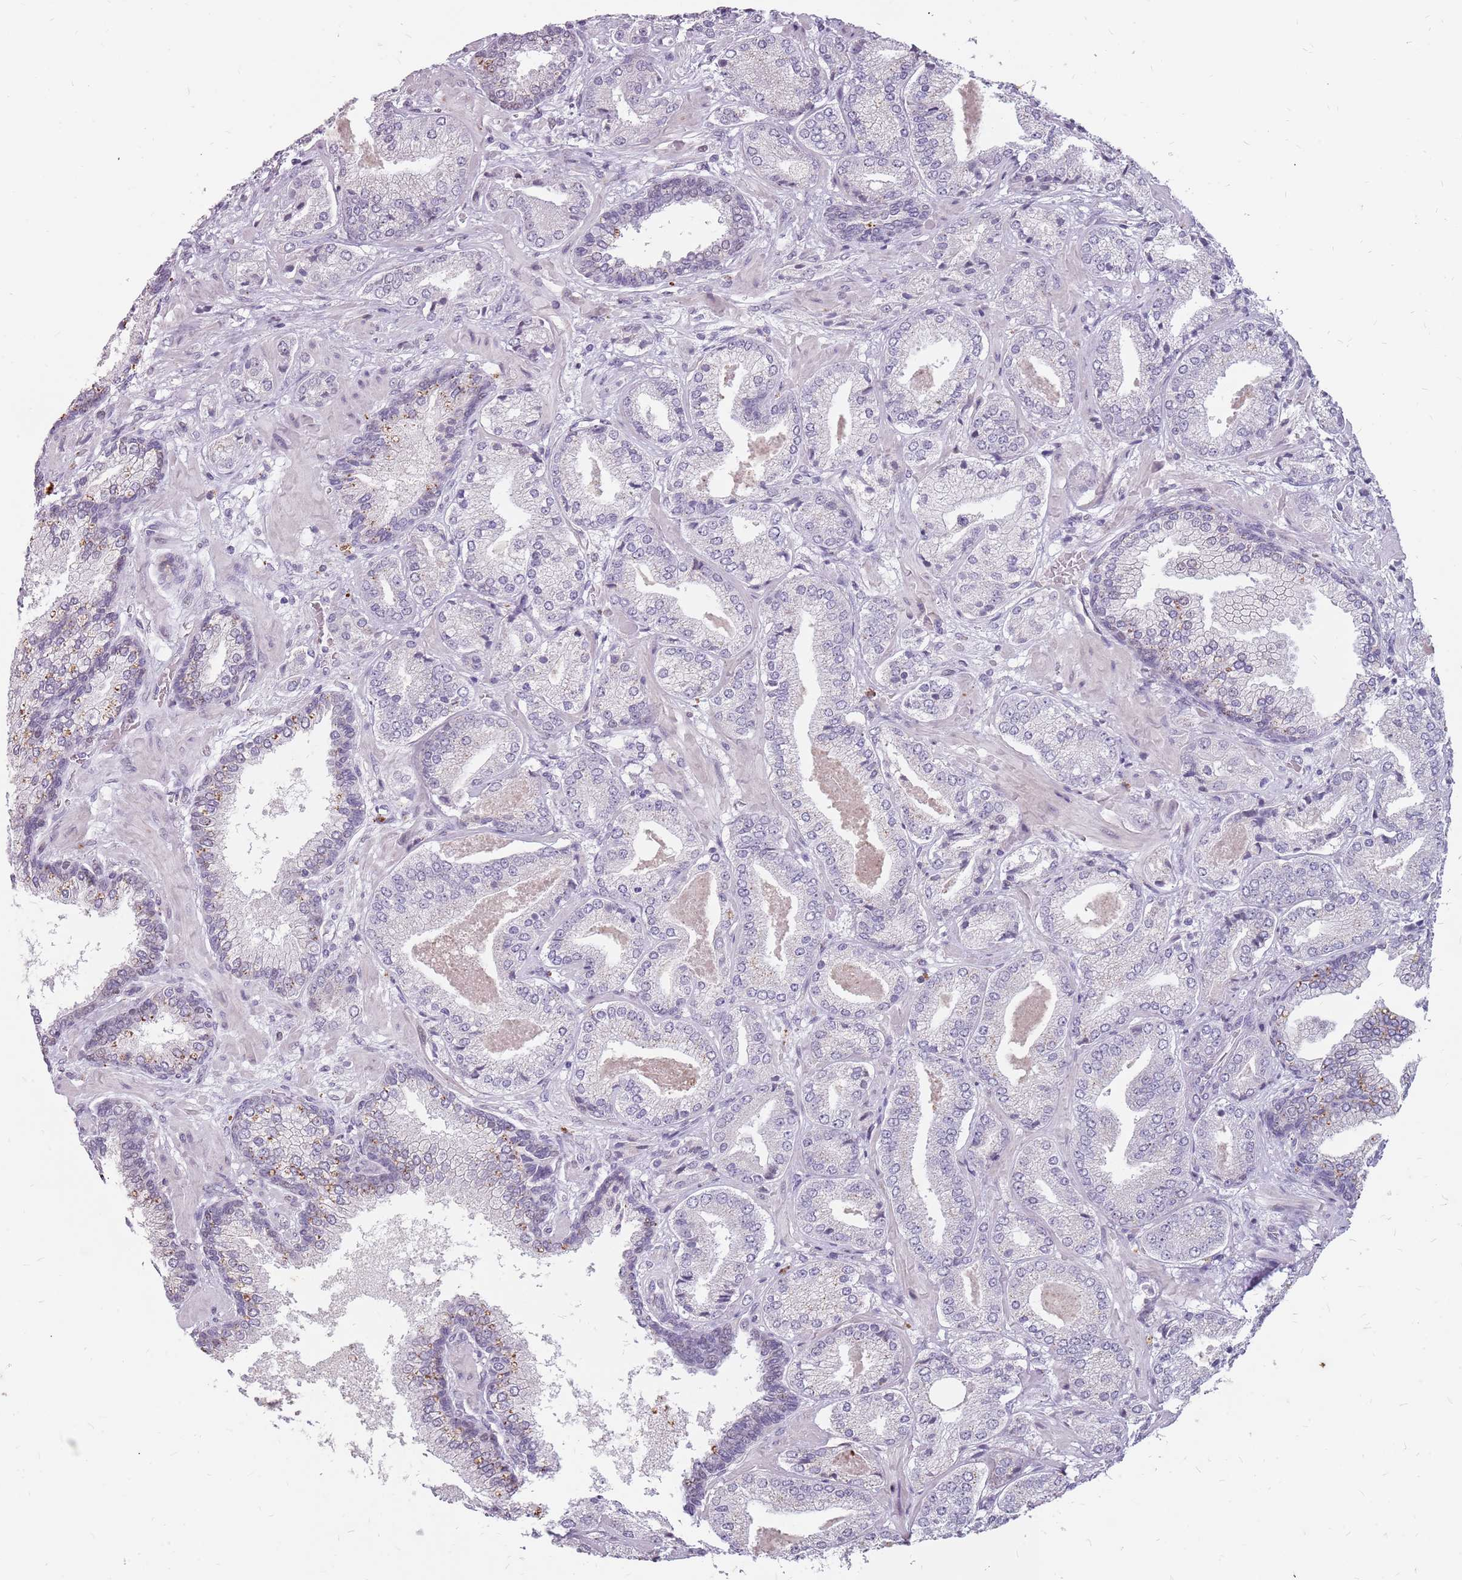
{"staining": {"intensity": "negative", "quantity": "none", "location": "none"}, "tissue": "prostate cancer", "cell_type": "Tumor cells", "image_type": "cancer", "snomed": [{"axis": "morphology", "description": "Adenocarcinoma, High grade"}, {"axis": "topography", "description": "Prostate"}], "caption": "The histopathology image exhibits no staining of tumor cells in prostate cancer (adenocarcinoma (high-grade)).", "gene": "NEK6", "patient": {"sex": "male", "age": 63}}